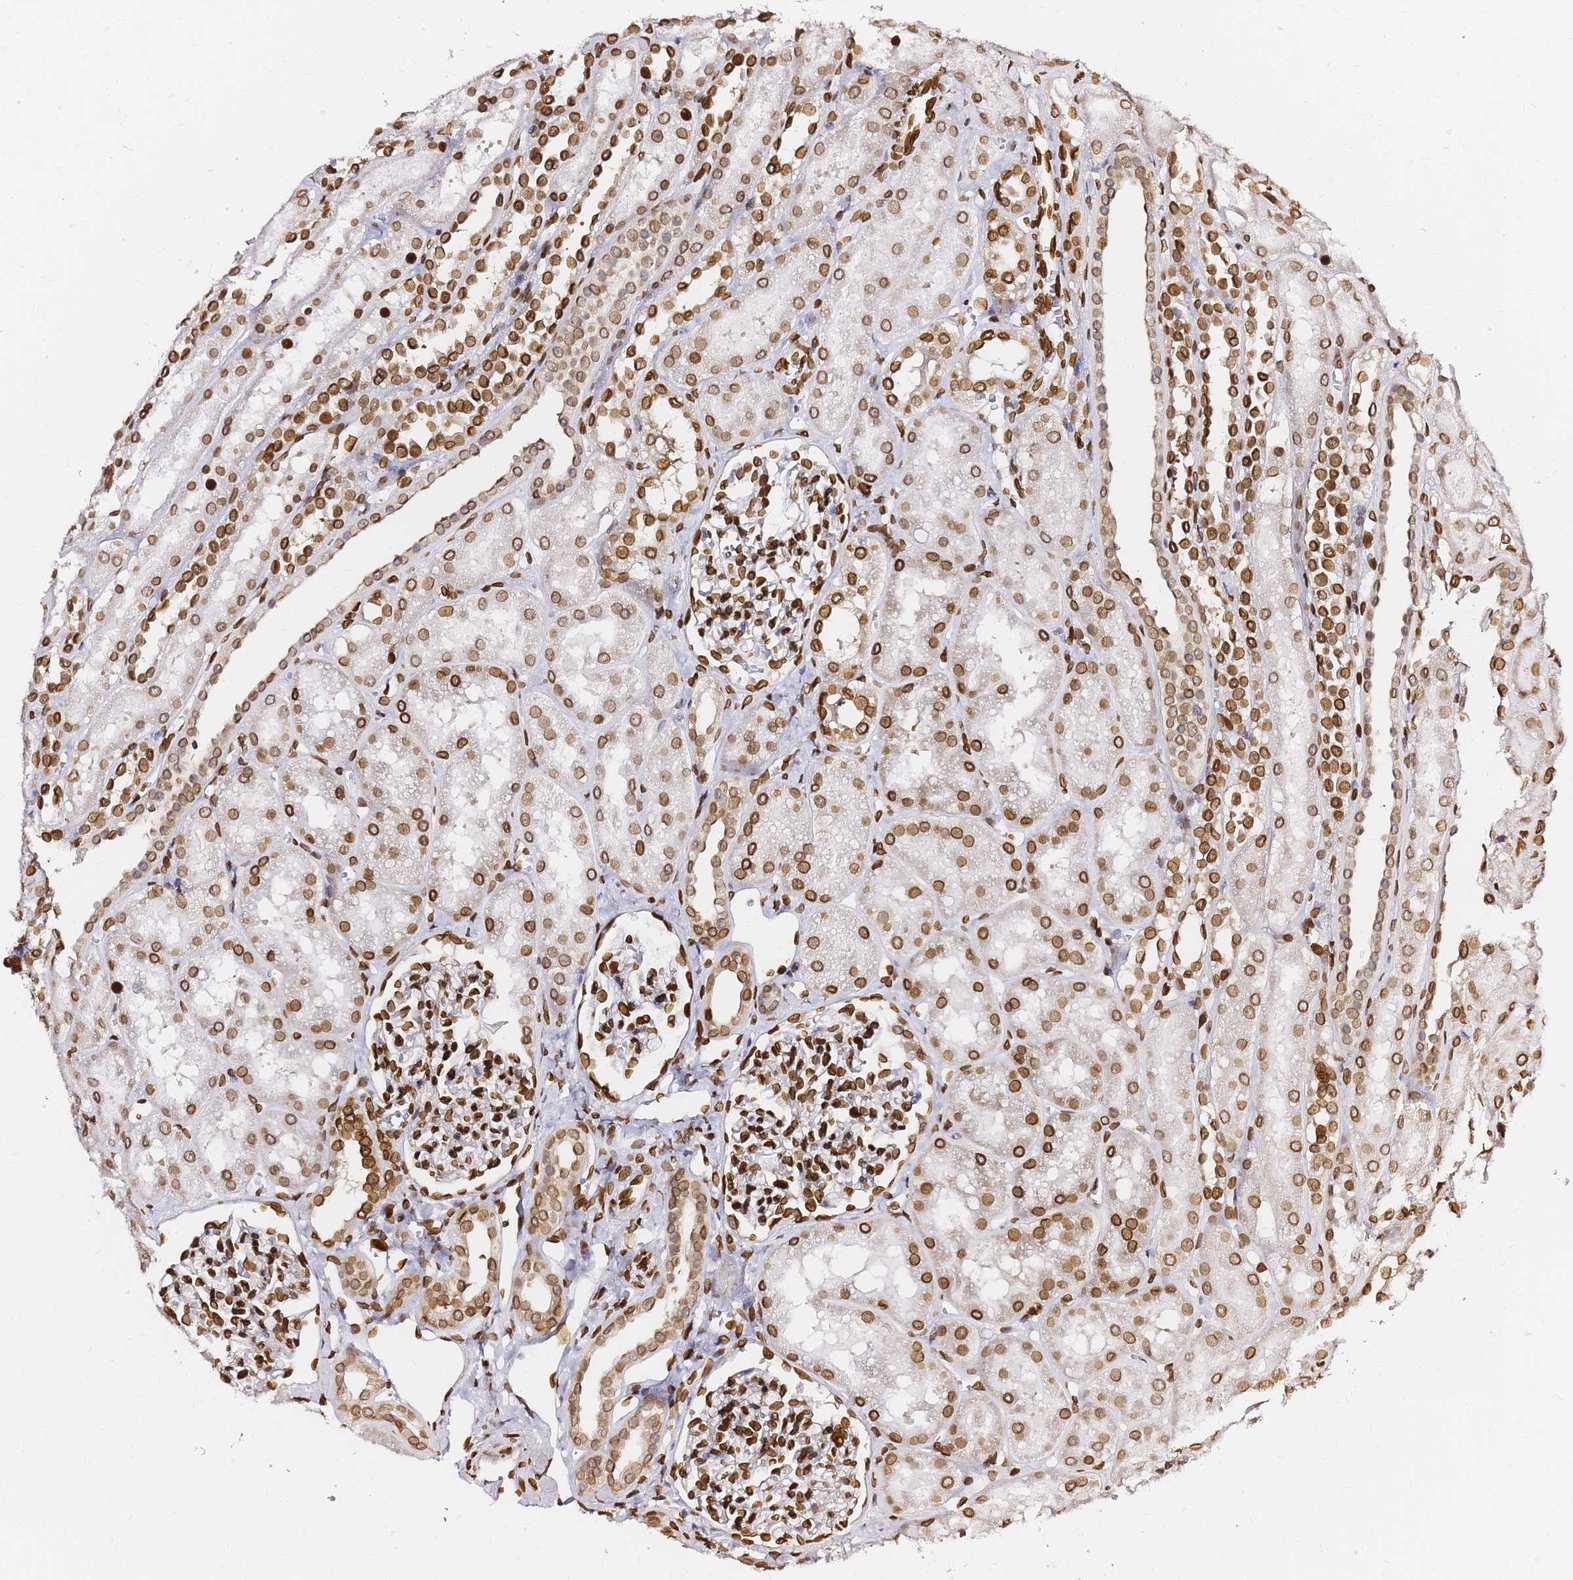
{"staining": {"intensity": "strong", "quantity": ">75%", "location": "nuclear"}, "tissue": "kidney", "cell_type": "Cells in glomeruli", "image_type": "normal", "snomed": [{"axis": "morphology", "description": "Normal tissue, NOS"}, {"axis": "topography", "description": "Kidney"}, {"axis": "topography", "description": "Urinary bladder"}], "caption": "High-magnification brightfield microscopy of normal kidney stained with DAB (brown) and counterstained with hematoxylin (blue). cells in glomeruli exhibit strong nuclear expression is identified in approximately>75% of cells.", "gene": "C6orf141", "patient": {"sex": "male", "age": 16}}